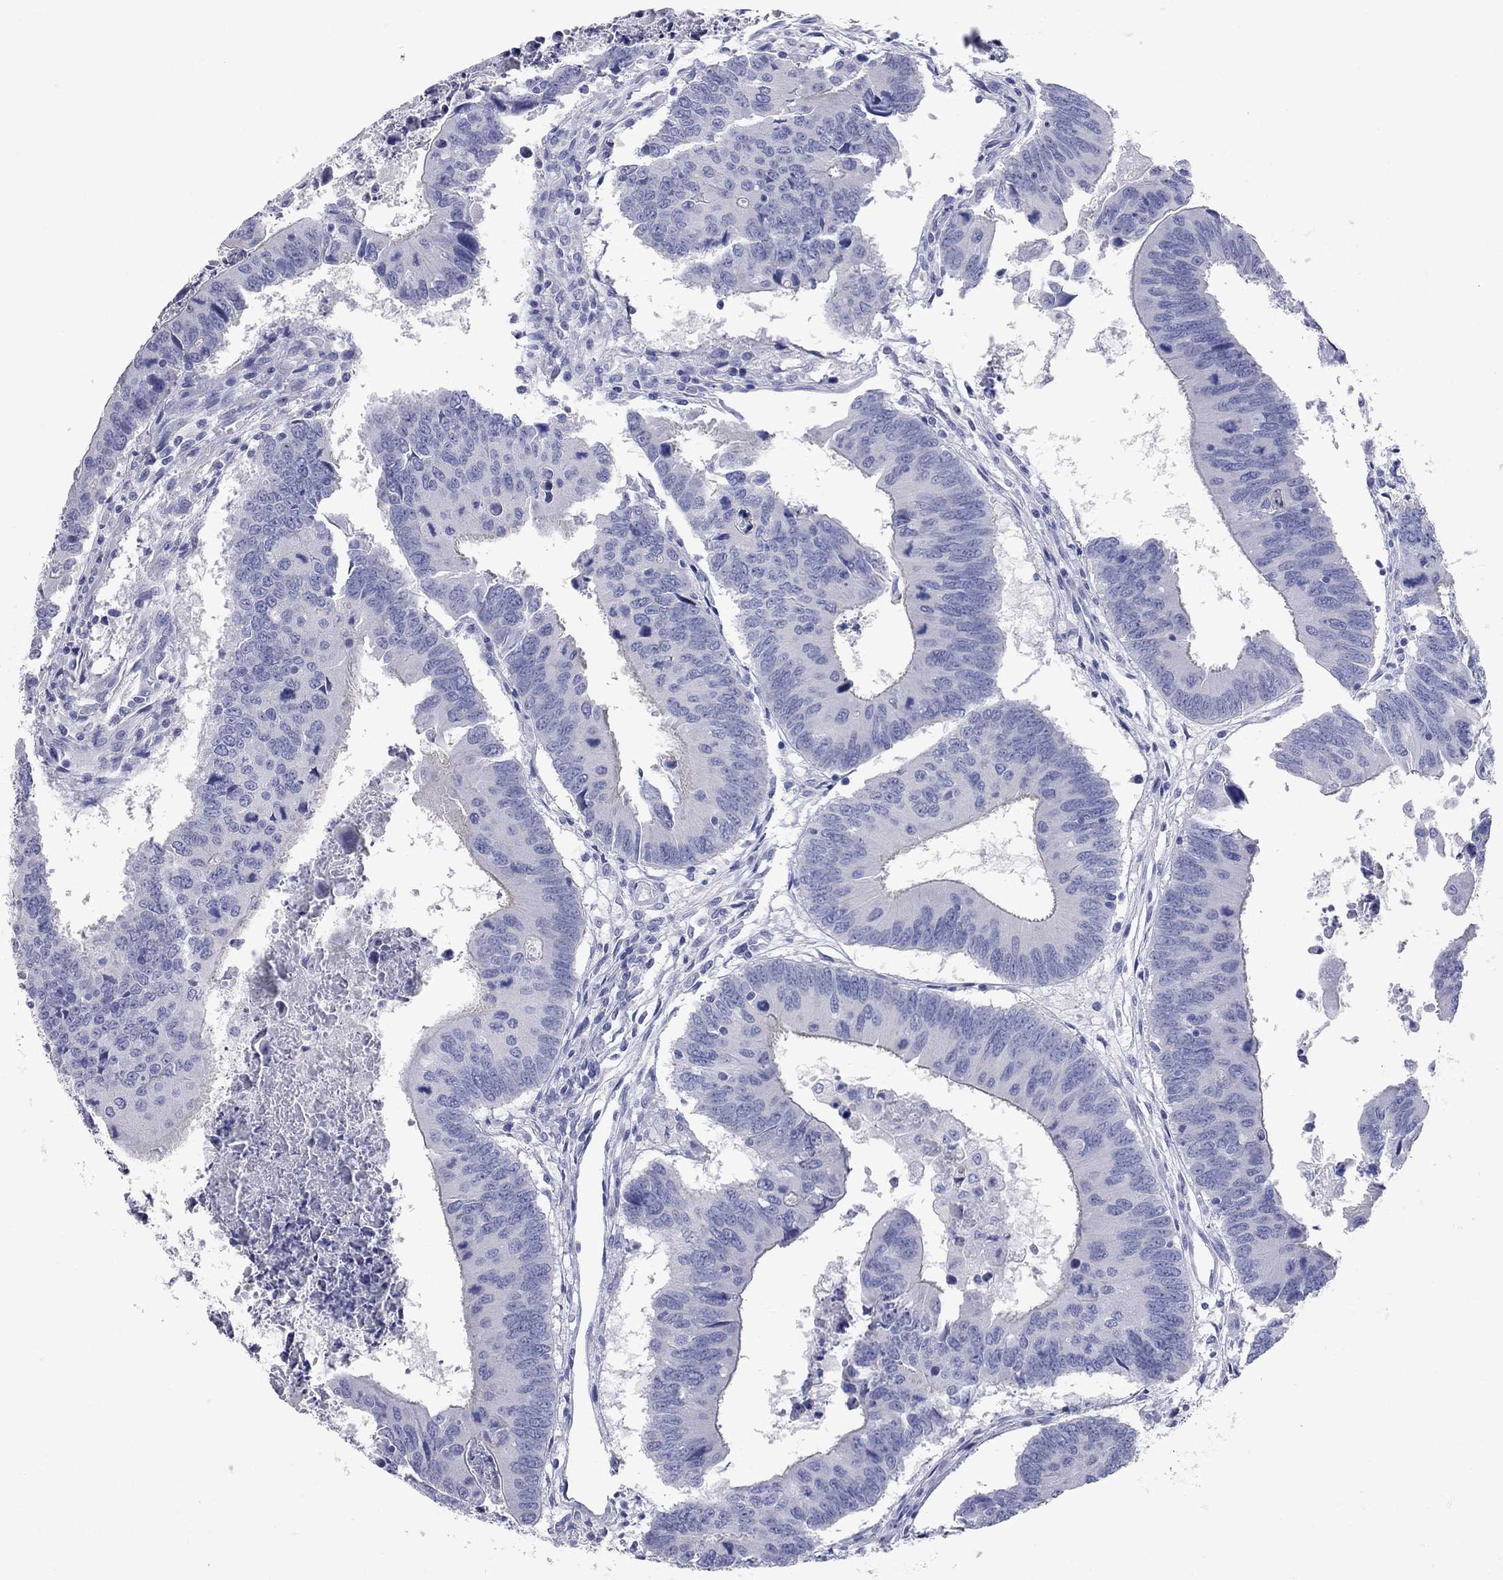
{"staining": {"intensity": "negative", "quantity": "none", "location": "none"}, "tissue": "colorectal cancer", "cell_type": "Tumor cells", "image_type": "cancer", "snomed": [{"axis": "morphology", "description": "Adenocarcinoma, NOS"}, {"axis": "topography", "description": "Rectum"}], "caption": "An image of colorectal adenocarcinoma stained for a protein exhibits no brown staining in tumor cells.", "gene": "AOX1", "patient": {"sex": "male", "age": 67}}